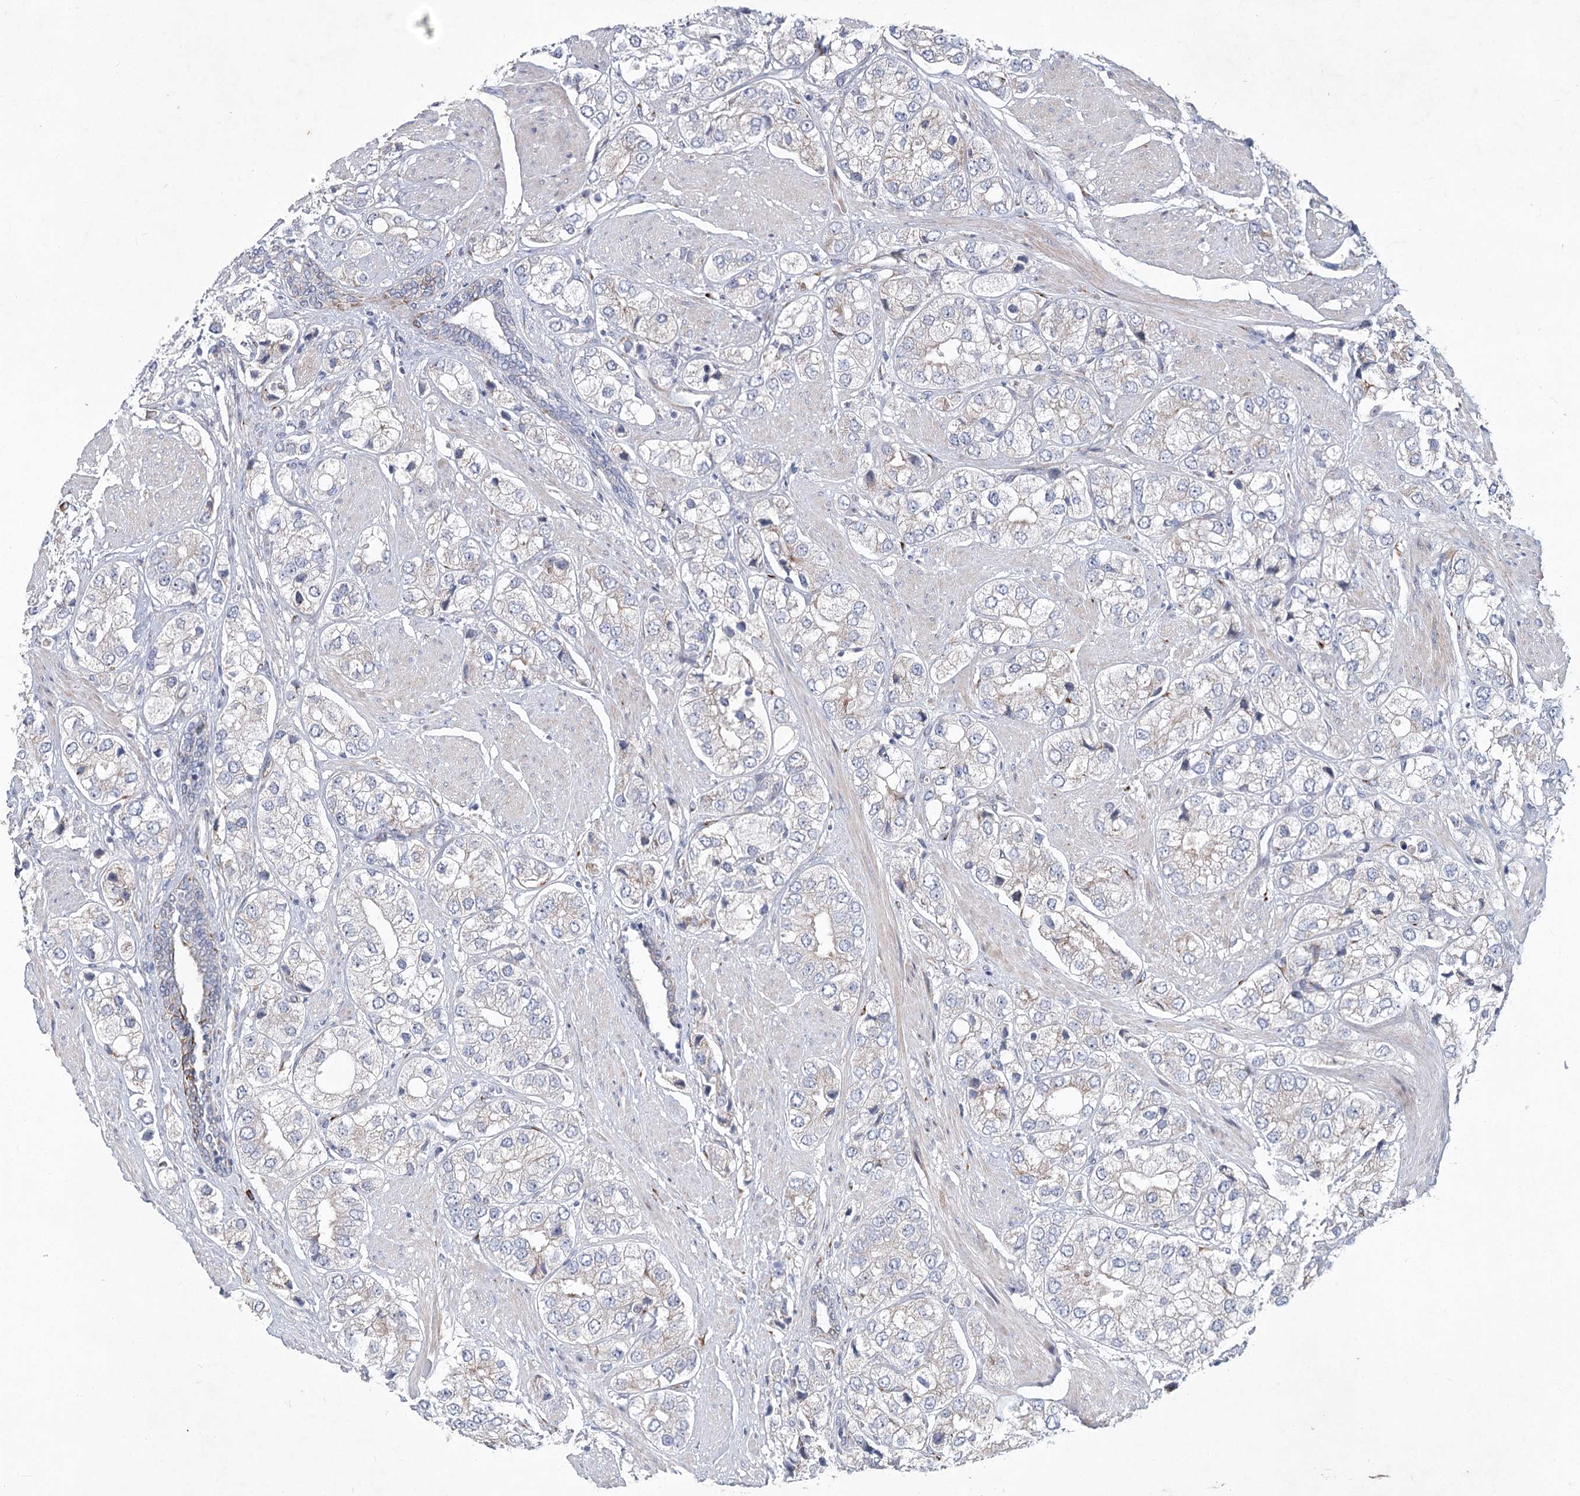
{"staining": {"intensity": "negative", "quantity": "none", "location": "none"}, "tissue": "prostate cancer", "cell_type": "Tumor cells", "image_type": "cancer", "snomed": [{"axis": "morphology", "description": "Adenocarcinoma, High grade"}, {"axis": "topography", "description": "Prostate"}], "caption": "Micrograph shows no significant protein expression in tumor cells of prostate adenocarcinoma (high-grade).", "gene": "GCNT4", "patient": {"sex": "male", "age": 50}}